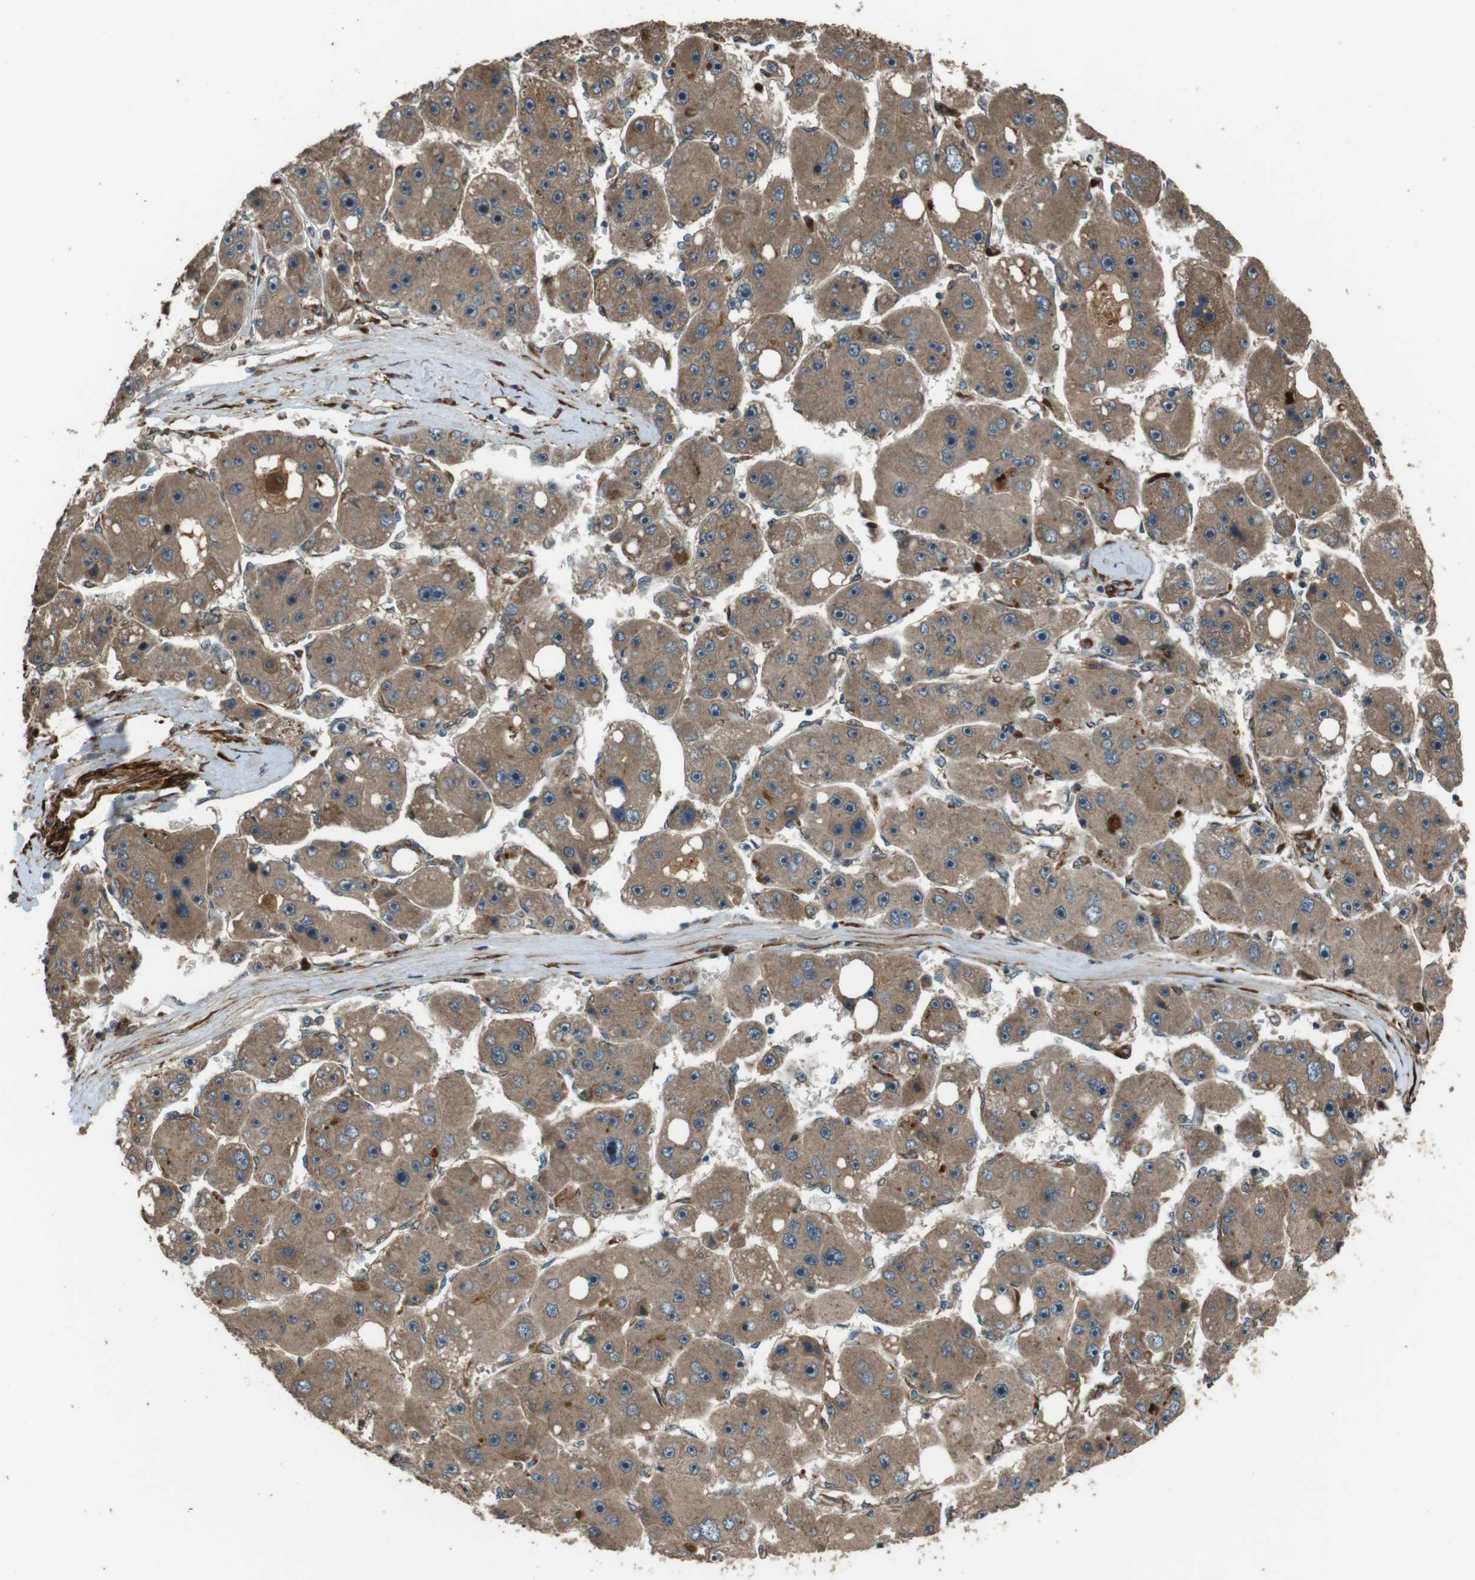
{"staining": {"intensity": "moderate", "quantity": ">75%", "location": "cytoplasmic/membranous"}, "tissue": "liver cancer", "cell_type": "Tumor cells", "image_type": "cancer", "snomed": [{"axis": "morphology", "description": "Carcinoma, Hepatocellular, NOS"}, {"axis": "topography", "description": "Liver"}], "caption": "The histopathology image demonstrates immunohistochemical staining of liver cancer. There is moderate cytoplasmic/membranous positivity is seen in approximately >75% of tumor cells.", "gene": "MSRB3", "patient": {"sex": "female", "age": 61}}